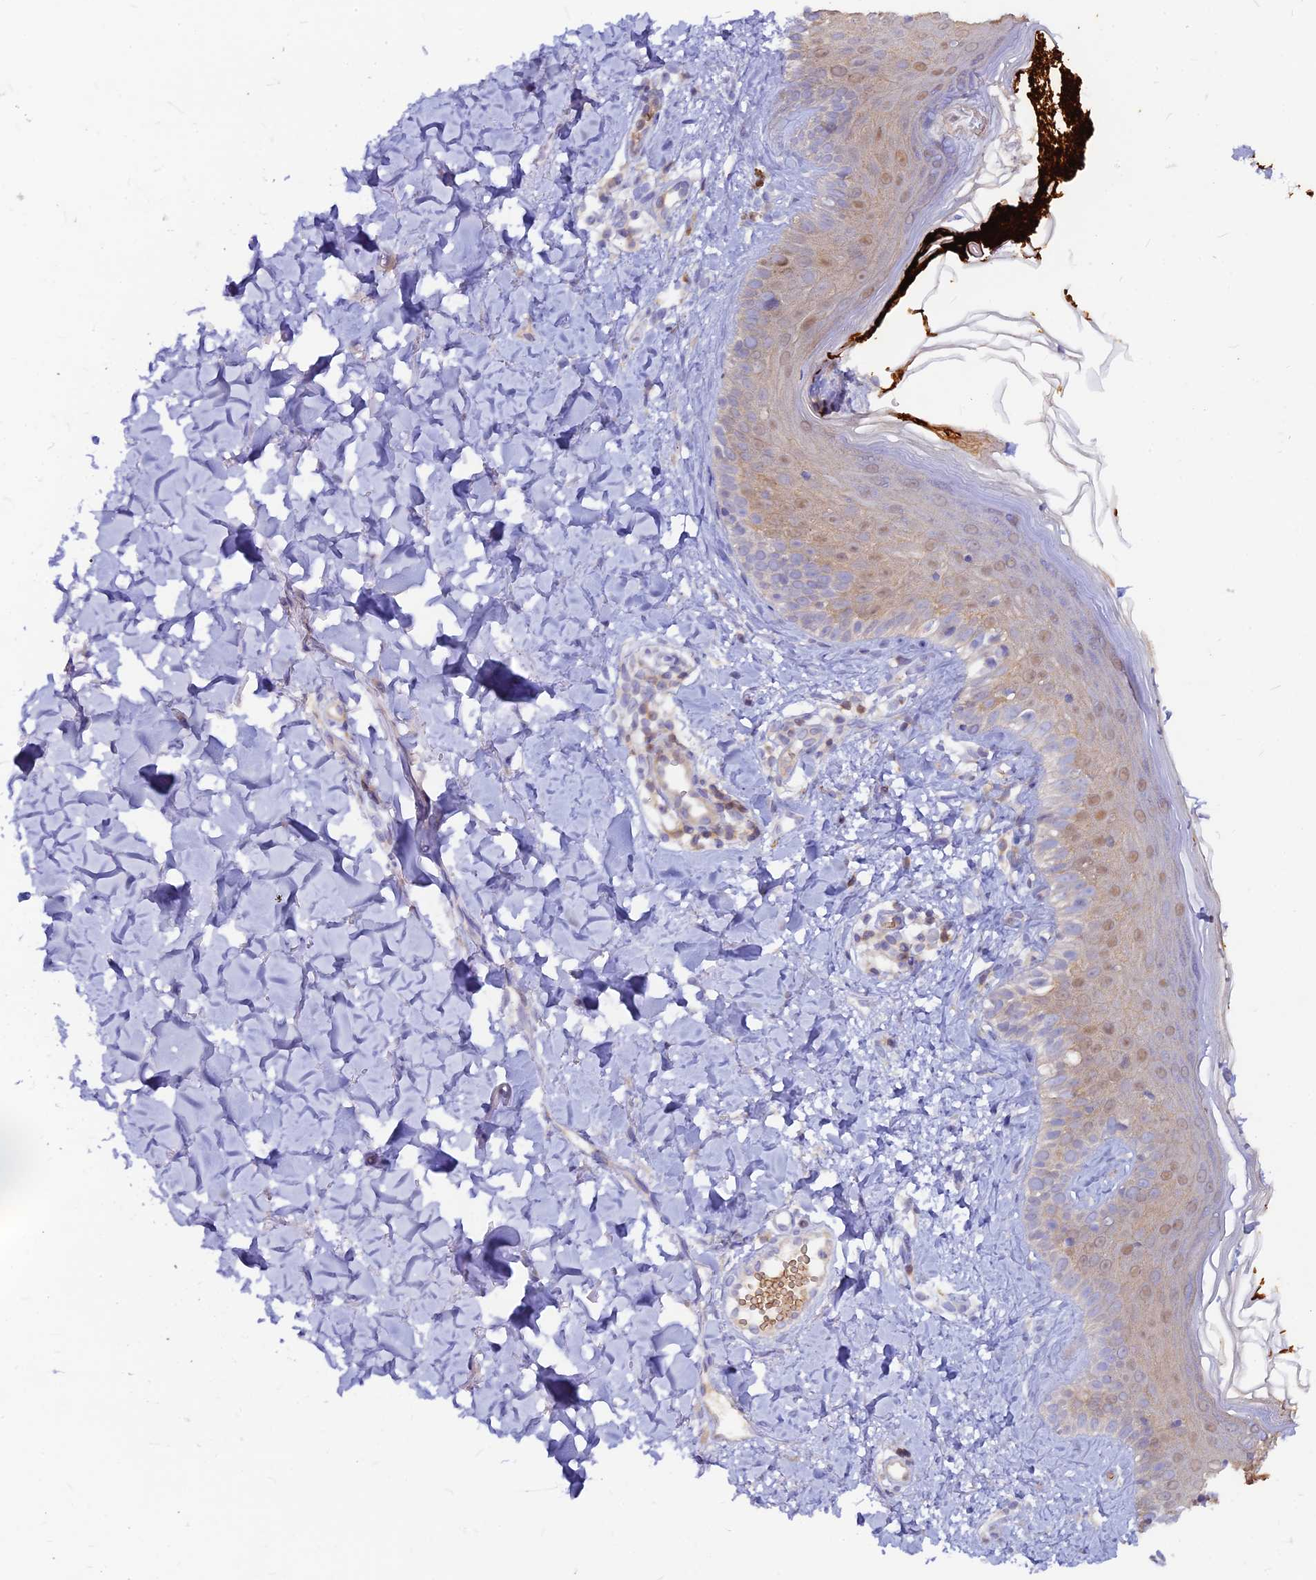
{"staining": {"intensity": "negative", "quantity": "none", "location": "none"}, "tissue": "skin", "cell_type": "Fibroblasts", "image_type": "normal", "snomed": [{"axis": "morphology", "description": "Normal tissue, NOS"}, {"axis": "topography", "description": "Skin"}], "caption": "Immunohistochemical staining of unremarkable human skin shows no significant positivity in fibroblasts. The staining was performed using DAB (3,3'-diaminobenzidine) to visualize the protein expression in brown, while the nuclei were stained in blue with hematoxylin (Magnification: 20x).", "gene": "DENND2D", "patient": {"sex": "male", "age": 52}}